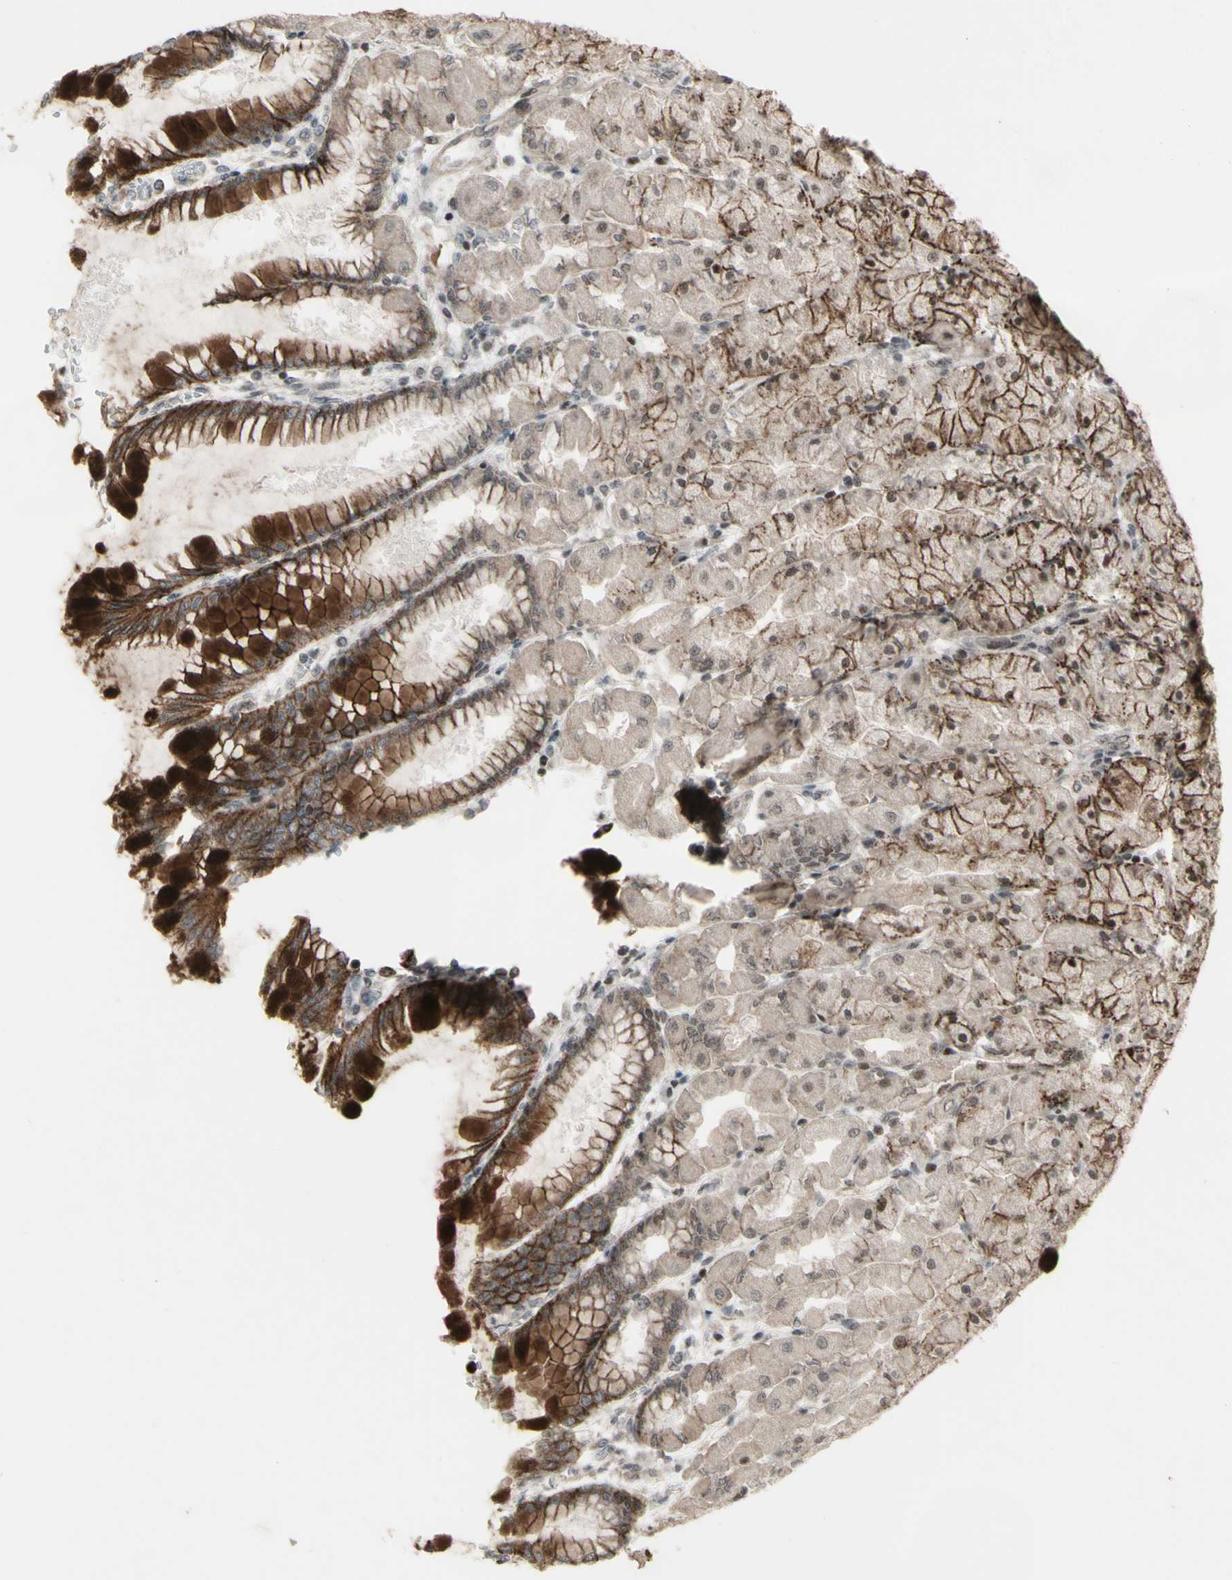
{"staining": {"intensity": "strong", "quantity": ">75%", "location": "cytoplasmic/membranous,nuclear"}, "tissue": "stomach", "cell_type": "Glandular cells", "image_type": "normal", "snomed": [{"axis": "morphology", "description": "Normal tissue, NOS"}, {"axis": "topography", "description": "Stomach, upper"}], "caption": "Immunohistochemistry (DAB (3,3'-diaminobenzidine)) staining of normal stomach demonstrates strong cytoplasmic/membranous,nuclear protein staining in about >75% of glandular cells.", "gene": "SUPT6H", "patient": {"sex": "female", "age": 56}}